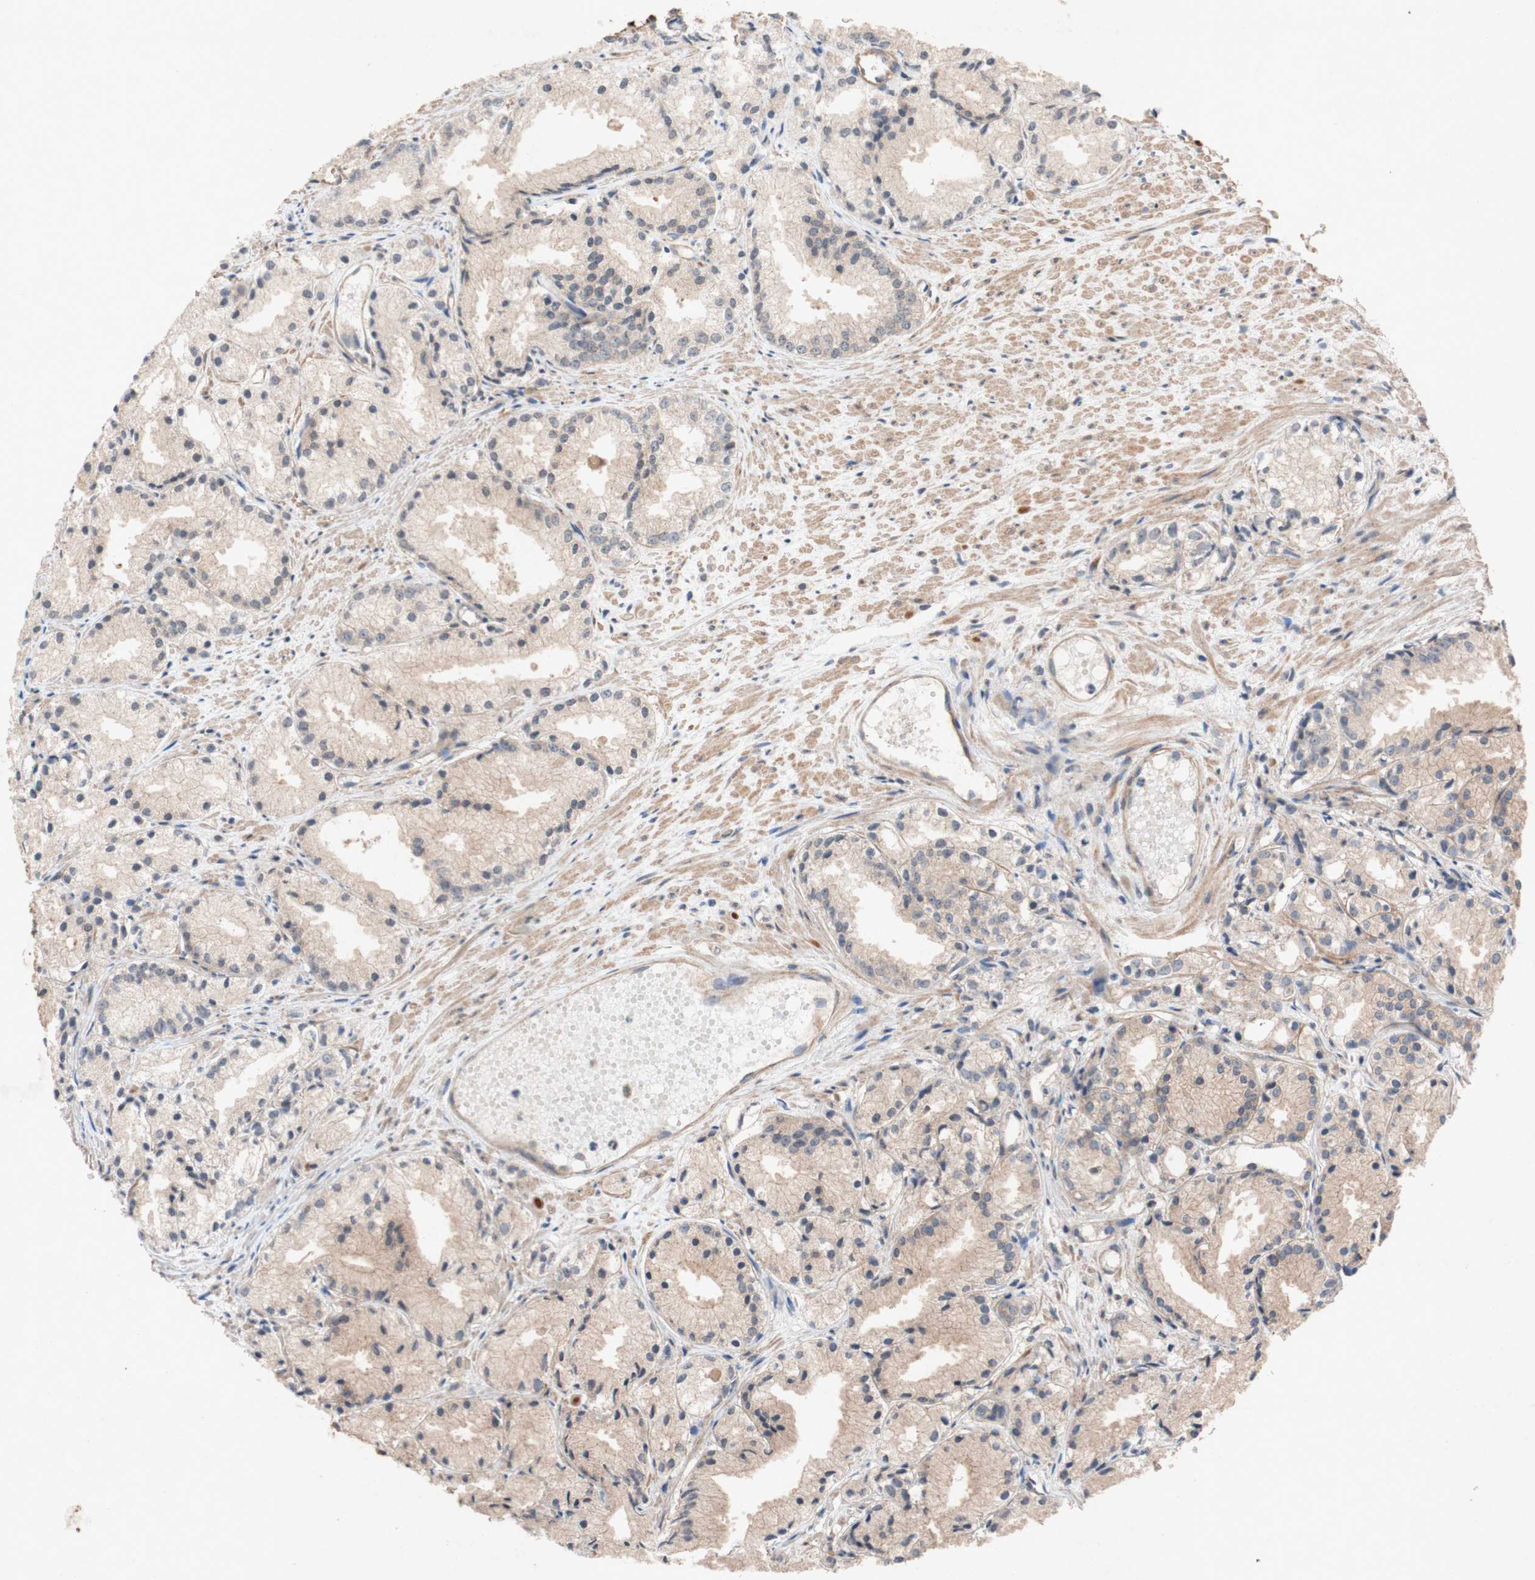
{"staining": {"intensity": "negative", "quantity": "none", "location": "none"}, "tissue": "prostate cancer", "cell_type": "Tumor cells", "image_type": "cancer", "snomed": [{"axis": "morphology", "description": "Adenocarcinoma, Low grade"}, {"axis": "topography", "description": "Prostate"}], "caption": "There is no significant expression in tumor cells of prostate cancer (low-grade adenocarcinoma).", "gene": "ATP6V1F", "patient": {"sex": "male", "age": 72}}